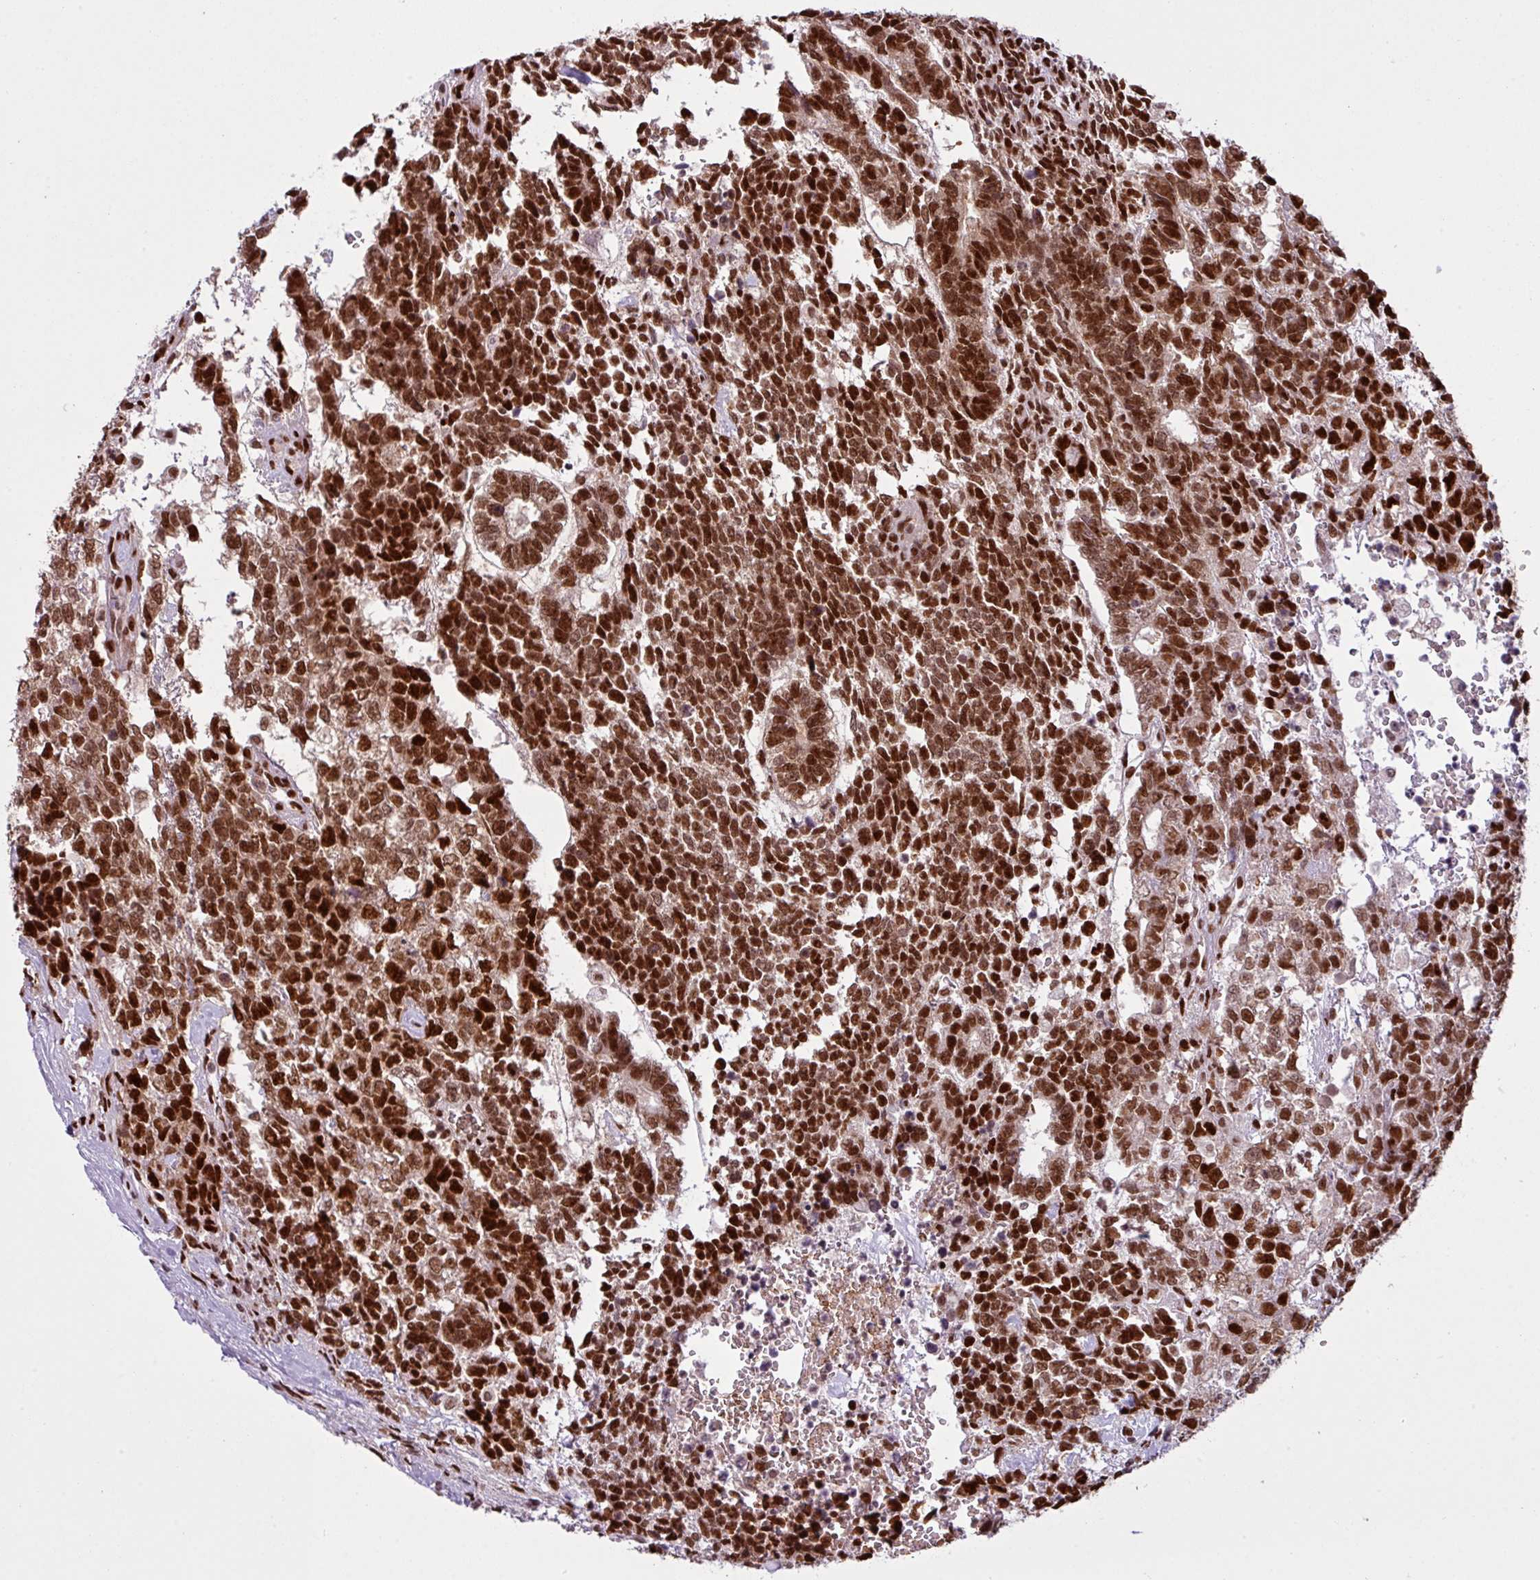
{"staining": {"intensity": "strong", "quantity": ">75%", "location": "nuclear"}, "tissue": "testis cancer", "cell_type": "Tumor cells", "image_type": "cancer", "snomed": [{"axis": "morphology", "description": "Carcinoma, Embryonal, NOS"}, {"axis": "topography", "description": "Testis"}], "caption": "IHC of testis cancer (embryonal carcinoma) exhibits high levels of strong nuclear positivity in about >75% of tumor cells. (brown staining indicates protein expression, while blue staining denotes nuclei).", "gene": "PRDM5", "patient": {"sex": "male", "age": 23}}